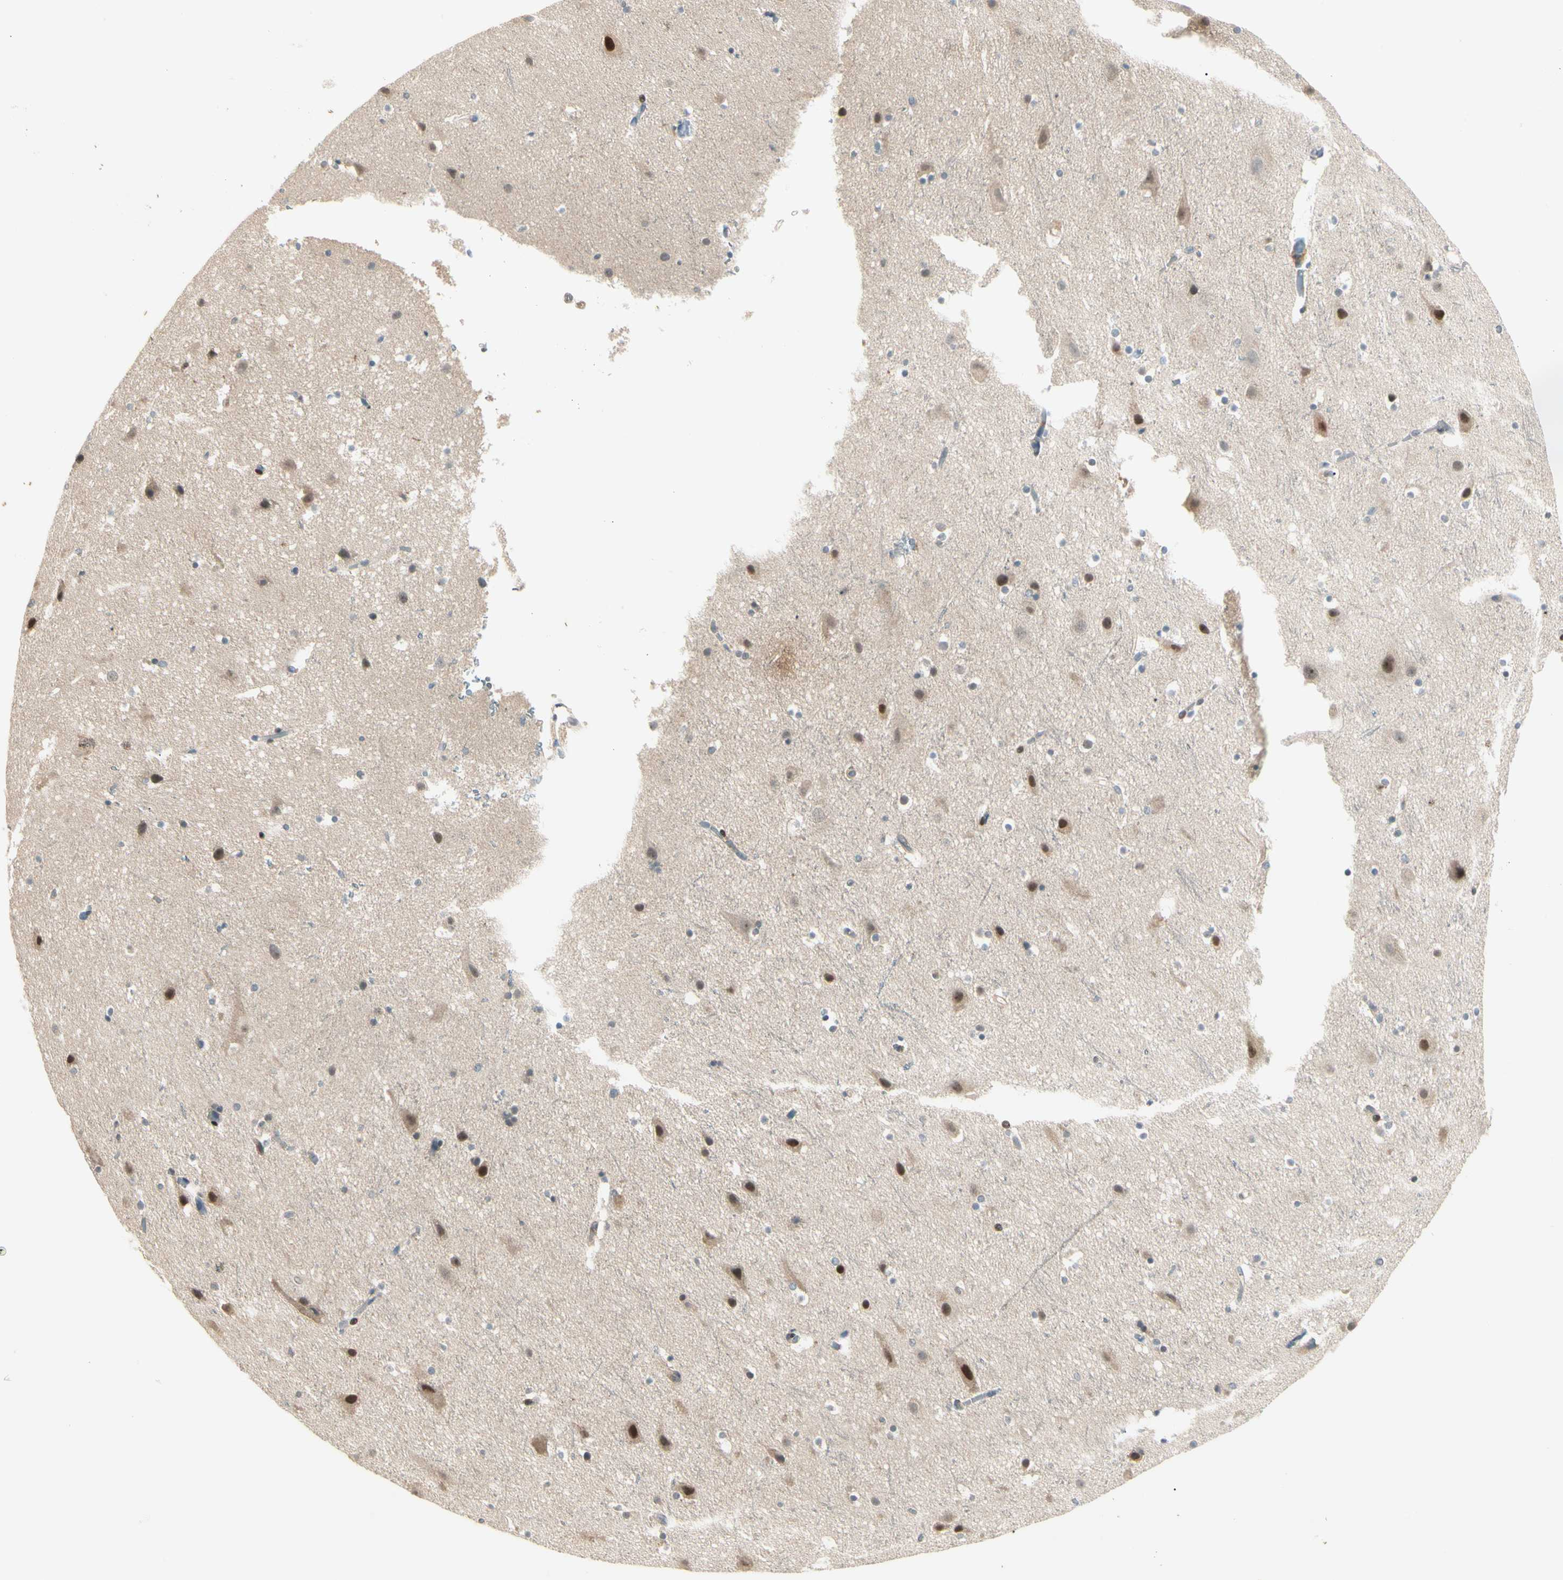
{"staining": {"intensity": "weak", "quantity": "25%-75%", "location": "cytoplasmic/membranous"}, "tissue": "cerebral cortex", "cell_type": "Endothelial cells", "image_type": "normal", "snomed": [{"axis": "morphology", "description": "Normal tissue, NOS"}, {"axis": "topography", "description": "Cerebral cortex"}], "caption": "Benign cerebral cortex exhibits weak cytoplasmic/membranous positivity in approximately 25%-75% of endothelial cells, visualized by immunohistochemistry.", "gene": "F2R", "patient": {"sex": "male", "age": 45}}